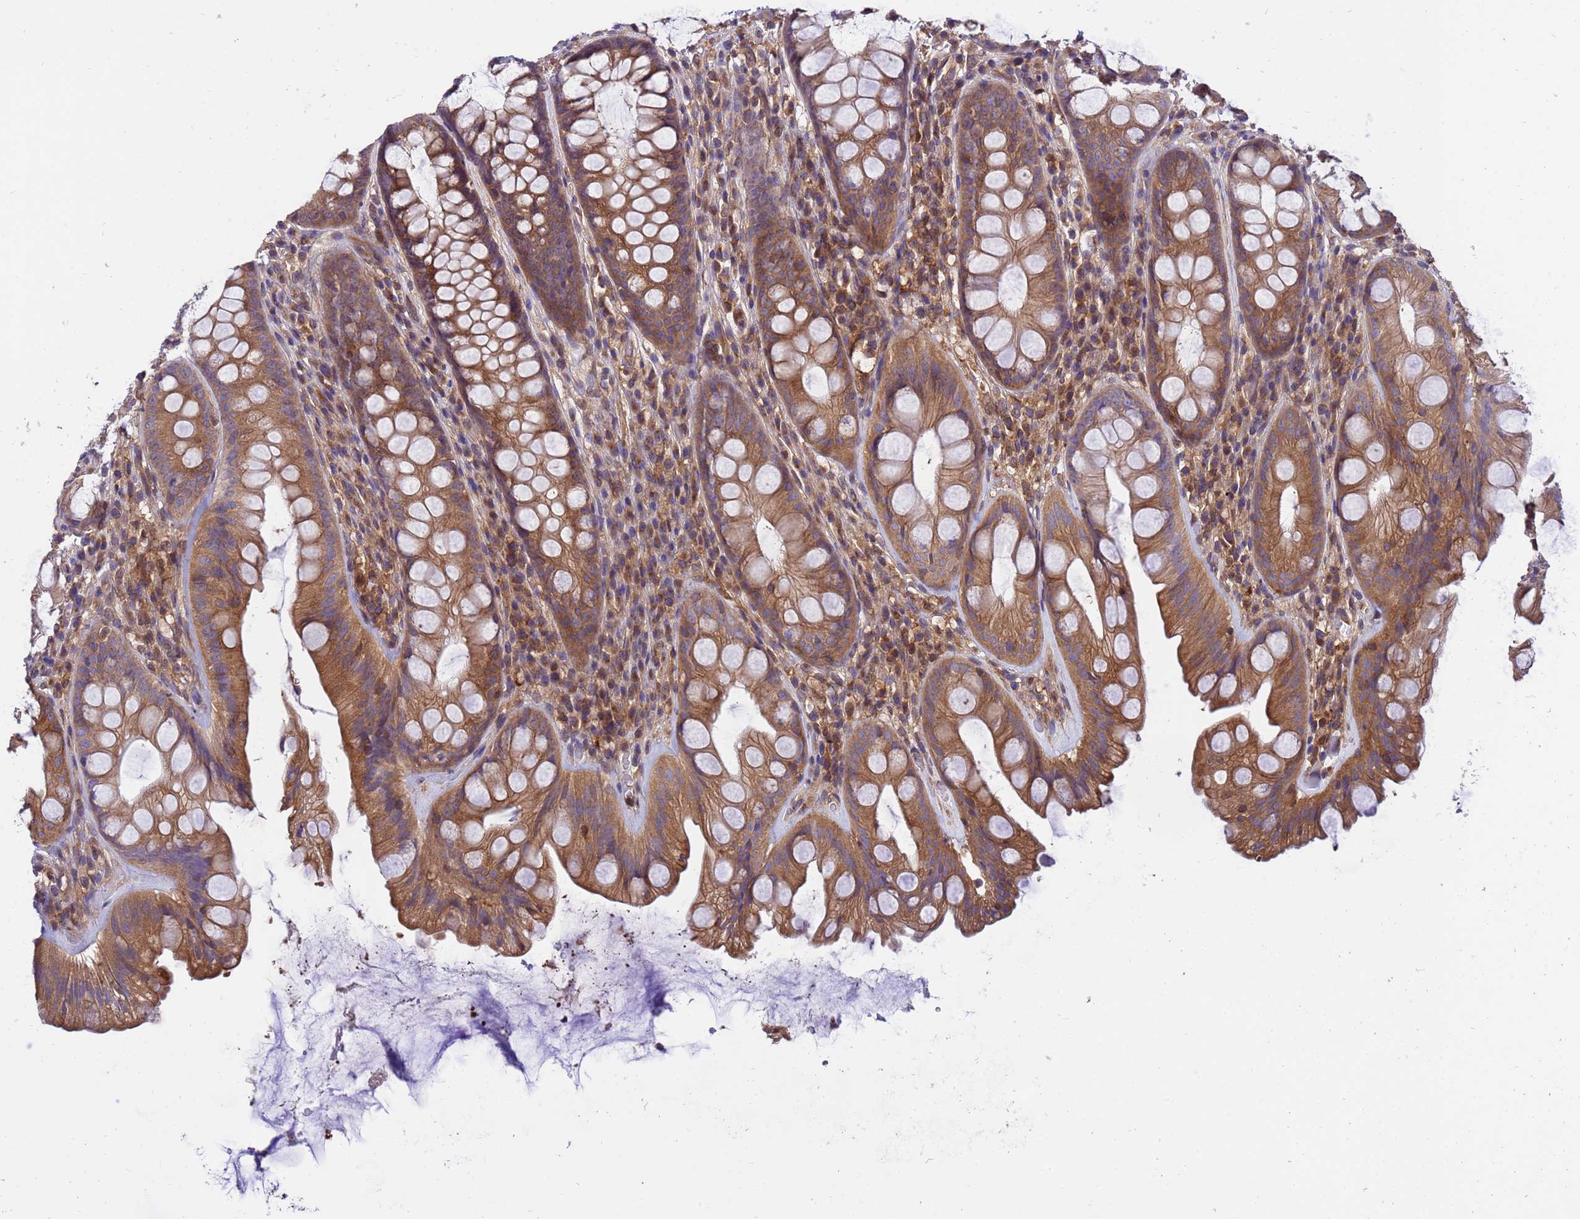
{"staining": {"intensity": "strong", "quantity": ">75%", "location": "cytoplasmic/membranous"}, "tissue": "rectum", "cell_type": "Glandular cells", "image_type": "normal", "snomed": [{"axis": "morphology", "description": "Normal tissue, NOS"}, {"axis": "topography", "description": "Rectum"}], "caption": "Immunohistochemistry micrograph of unremarkable human rectum stained for a protein (brown), which demonstrates high levels of strong cytoplasmic/membranous positivity in about >75% of glandular cells.", "gene": "GET3", "patient": {"sex": "male", "age": 74}}